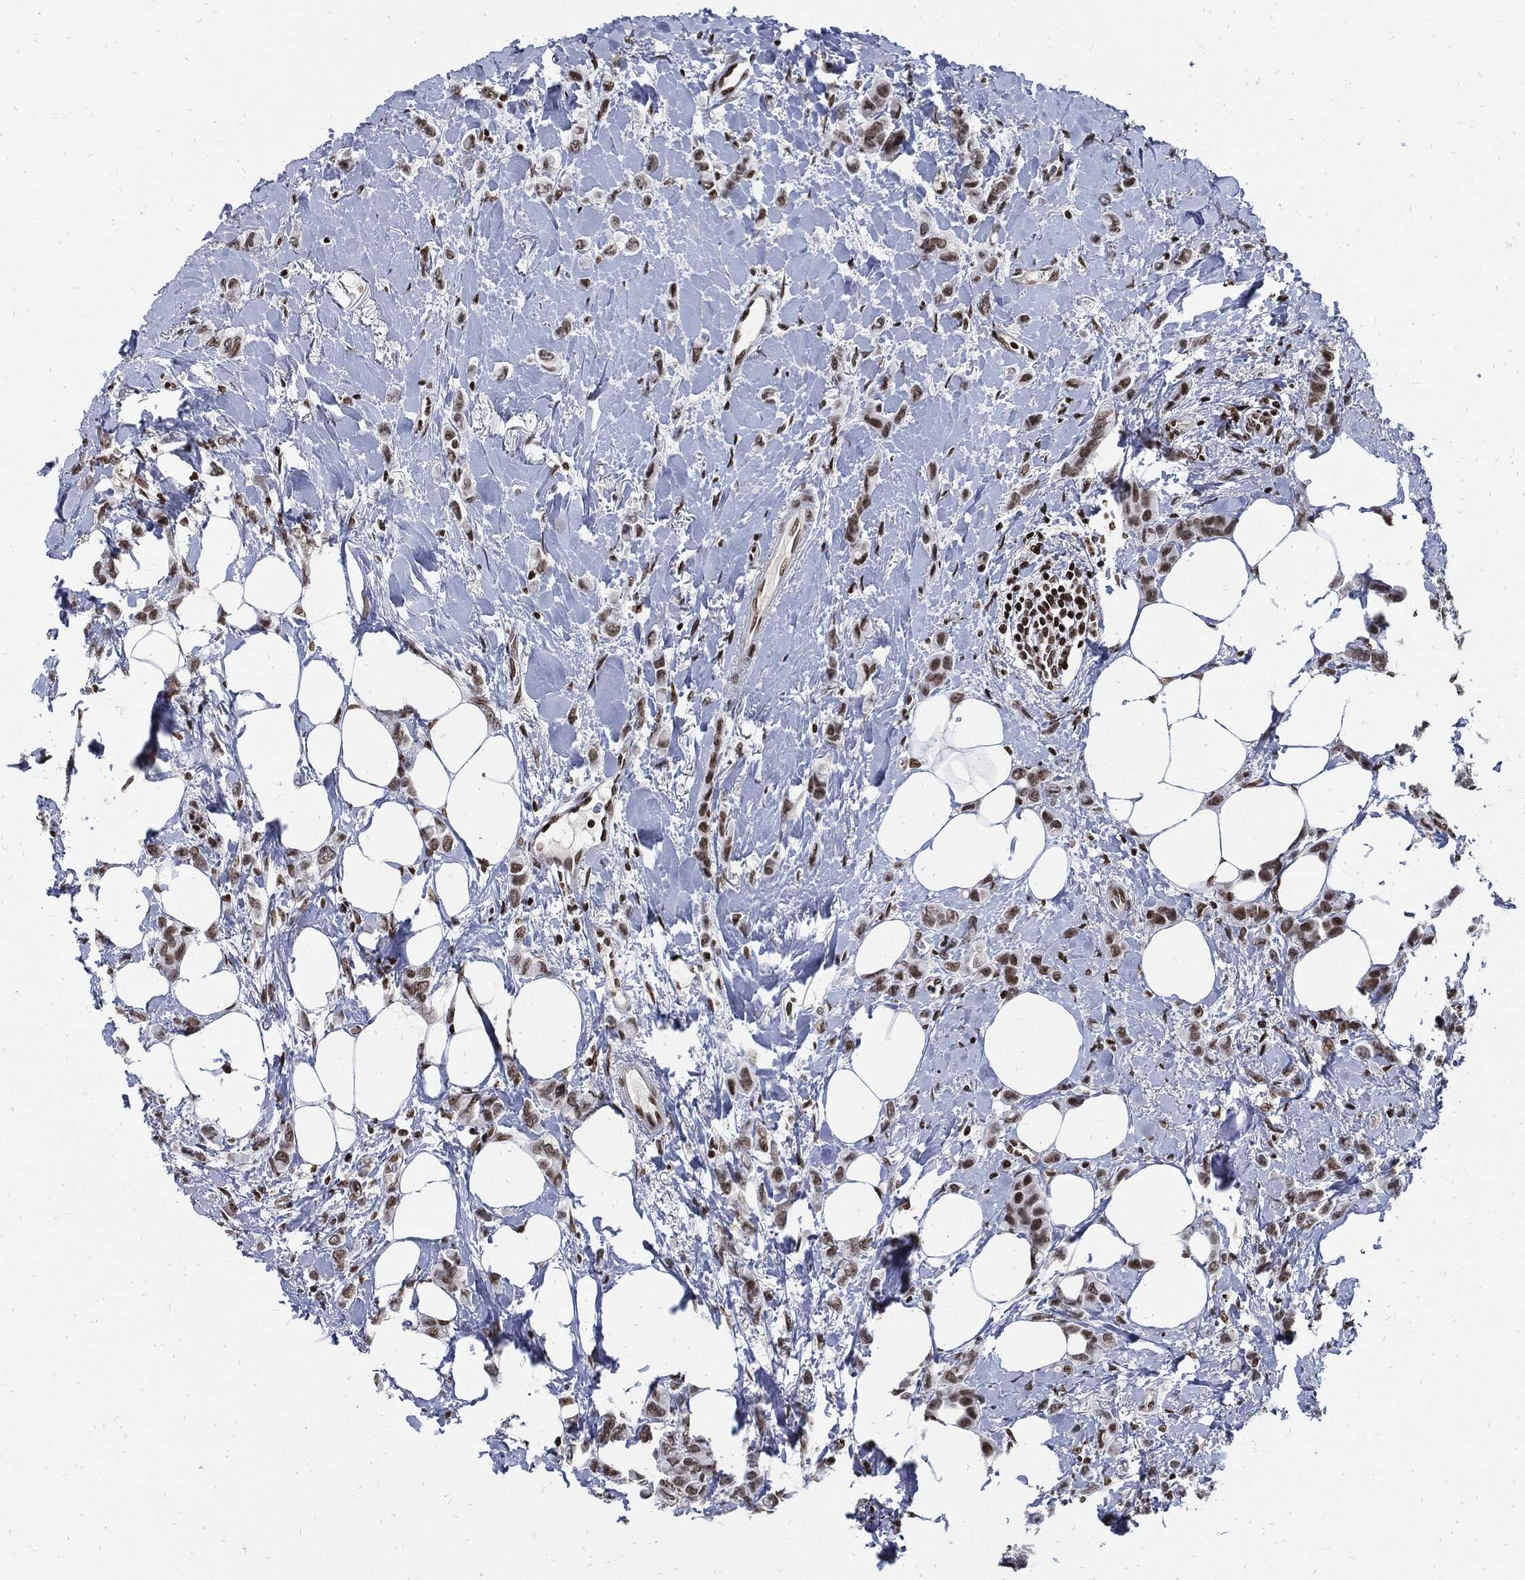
{"staining": {"intensity": "moderate", "quantity": "25%-75%", "location": "nuclear"}, "tissue": "breast cancer", "cell_type": "Tumor cells", "image_type": "cancer", "snomed": [{"axis": "morphology", "description": "Lobular carcinoma"}, {"axis": "topography", "description": "Breast"}], "caption": "A photomicrograph of breast lobular carcinoma stained for a protein reveals moderate nuclear brown staining in tumor cells. The staining is performed using DAB brown chromogen to label protein expression. The nuclei are counter-stained blue using hematoxylin.", "gene": "TERF2", "patient": {"sex": "female", "age": 66}}